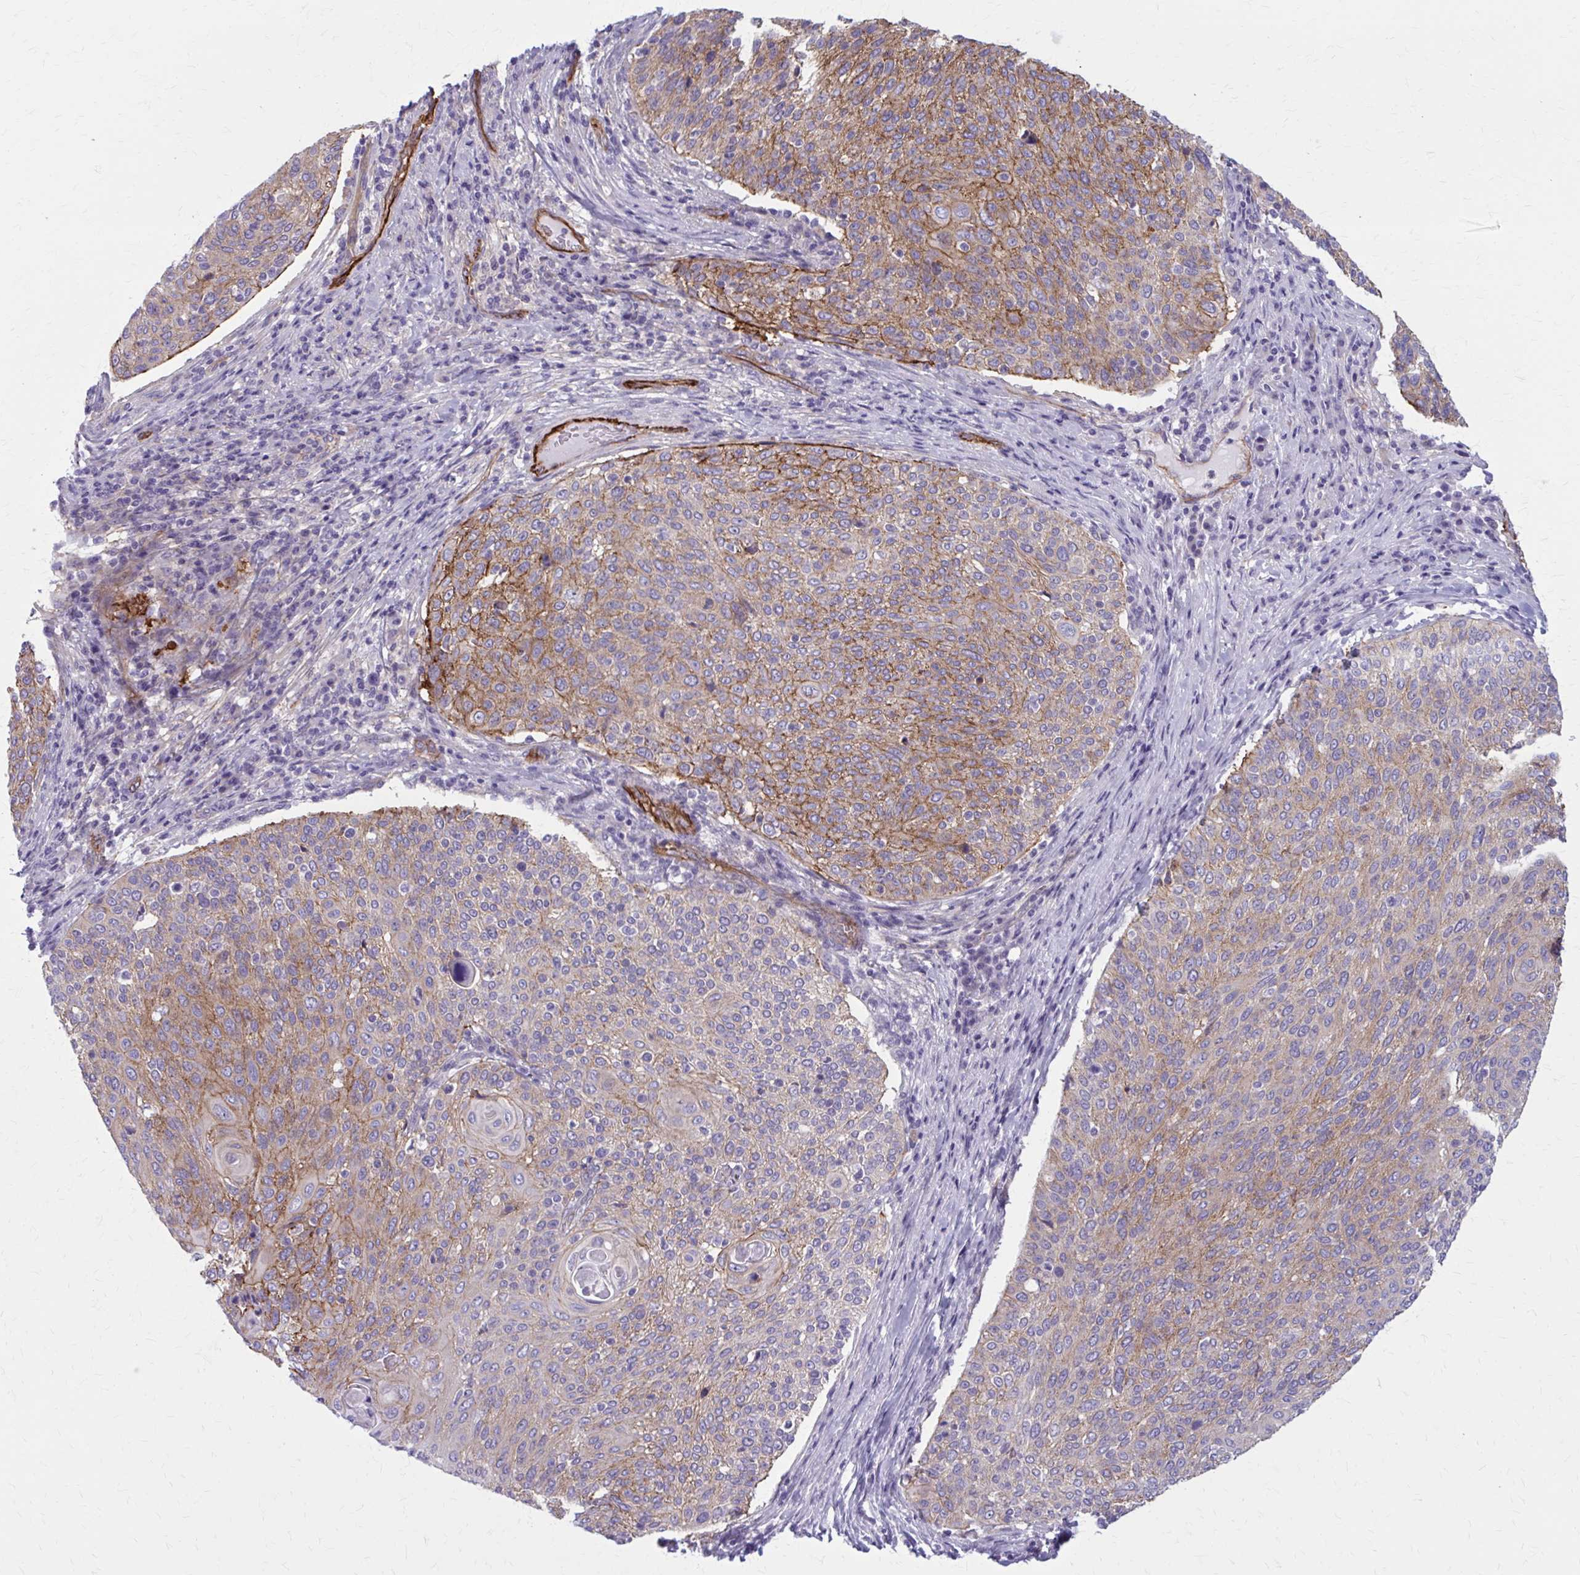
{"staining": {"intensity": "moderate", "quantity": "25%-75%", "location": "cytoplasmic/membranous"}, "tissue": "cervical cancer", "cell_type": "Tumor cells", "image_type": "cancer", "snomed": [{"axis": "morphology", "description": "Squamous cell carcinoma, NOS"}, {"axis": "topography", "description": "Cervix"}], "caption": "Immunohistochemical staining of cervical cancer demonstrates medium levels of moderate cytoplasmic/membranous expression in about 25%-75% of tumor cells.", "gene": "ZDHHC7", "patient": {"sex": "female", "age": 31}}